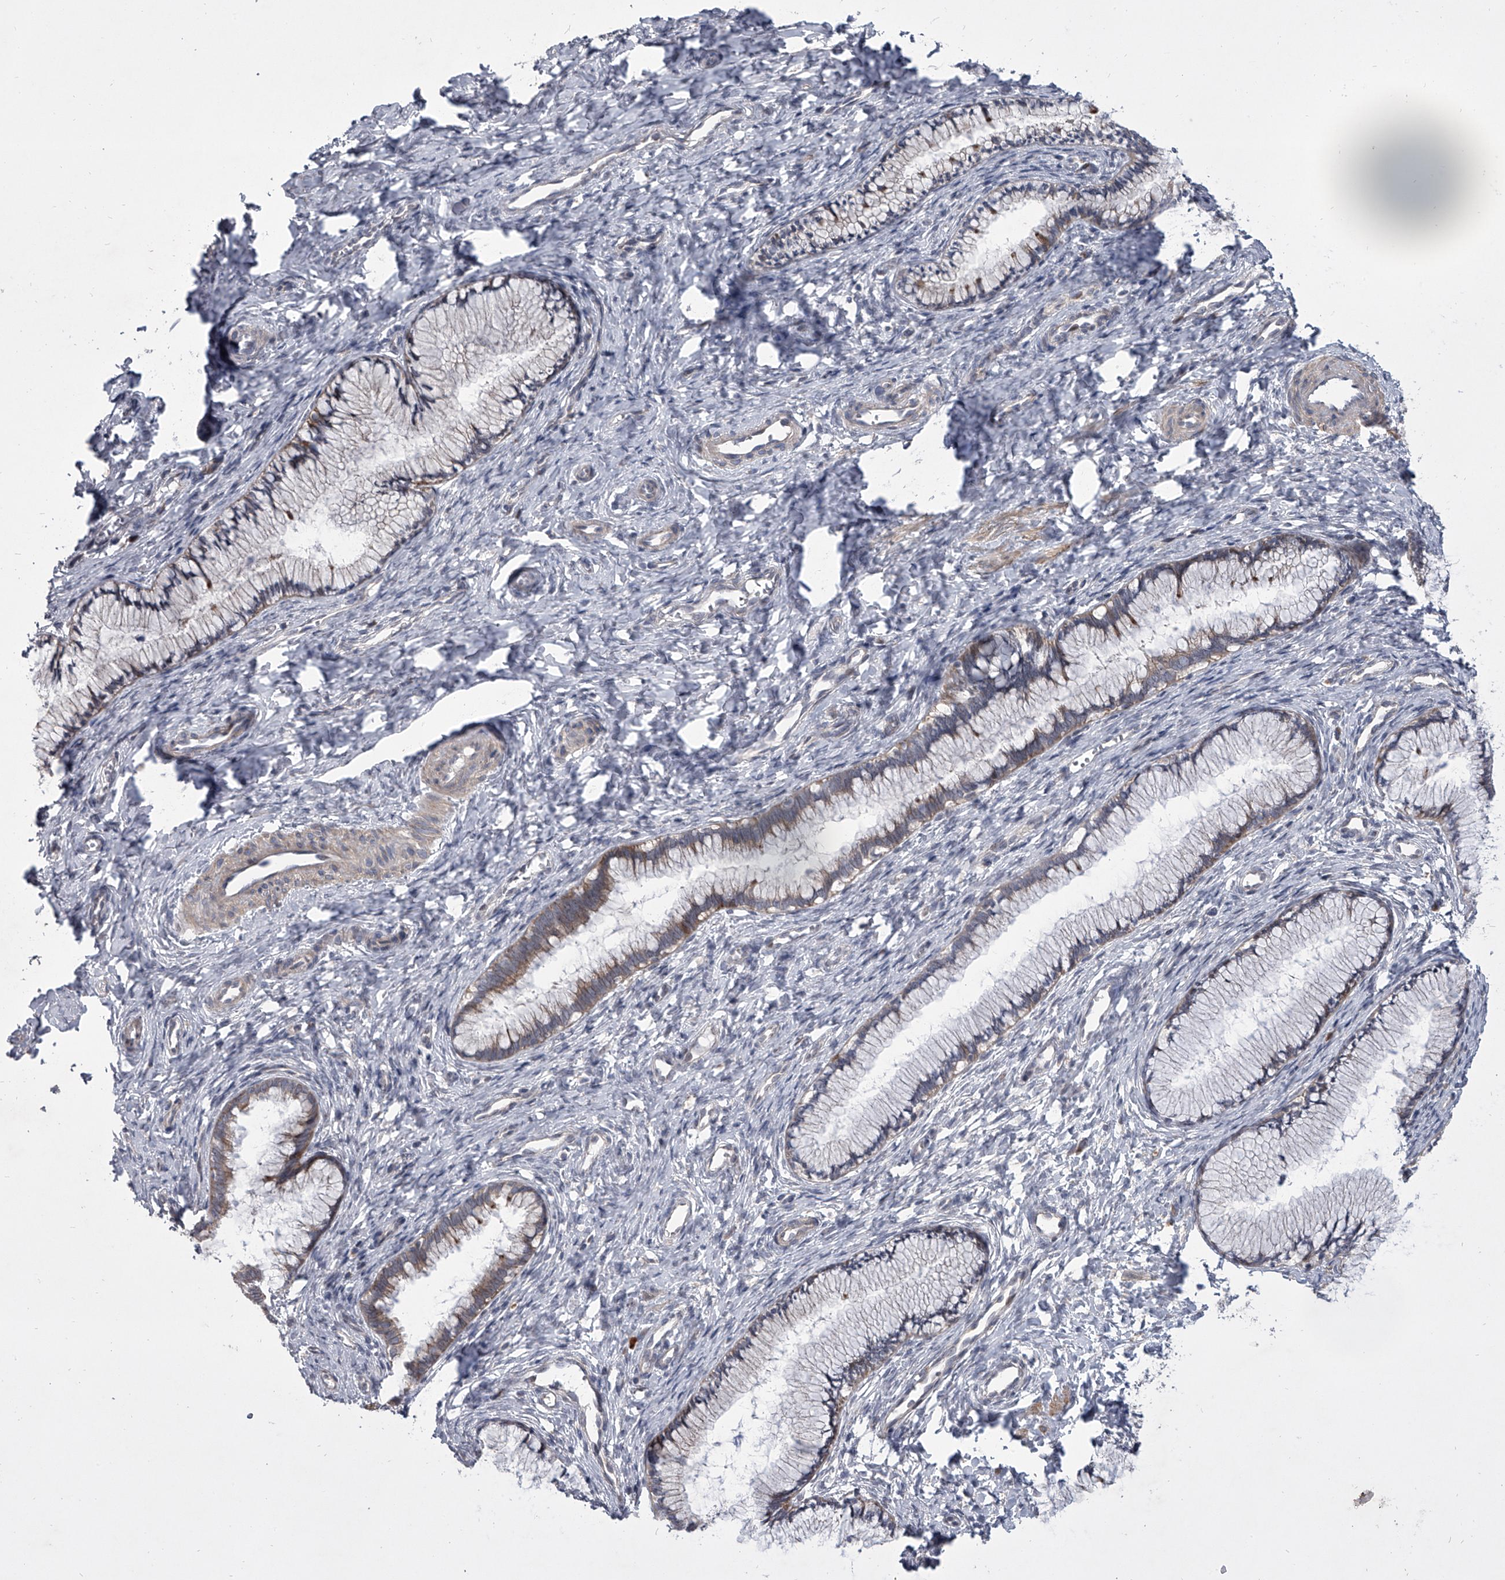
{"staining": {"intensity": "moderate", "quantity": "<25%", "location": "cytoplasmic/membranous"}, "tissue": "cervix", "cell_type": "Glandular cells", "image_type": "normal", "snomed": [{"axis": "morphology", "description": "Normal tissue, NOS"}, {"axis": "topography", "description": "Cervix"}], "caption": "The micrograph exhibits immunohistochemical staining of benign cervix. There is moderate cytoplasmic/membranous positivity is seen in approximately <25% of glandular cells.", "gene": "HEATR6", "patient": {"sex": "female", "age": 27}}